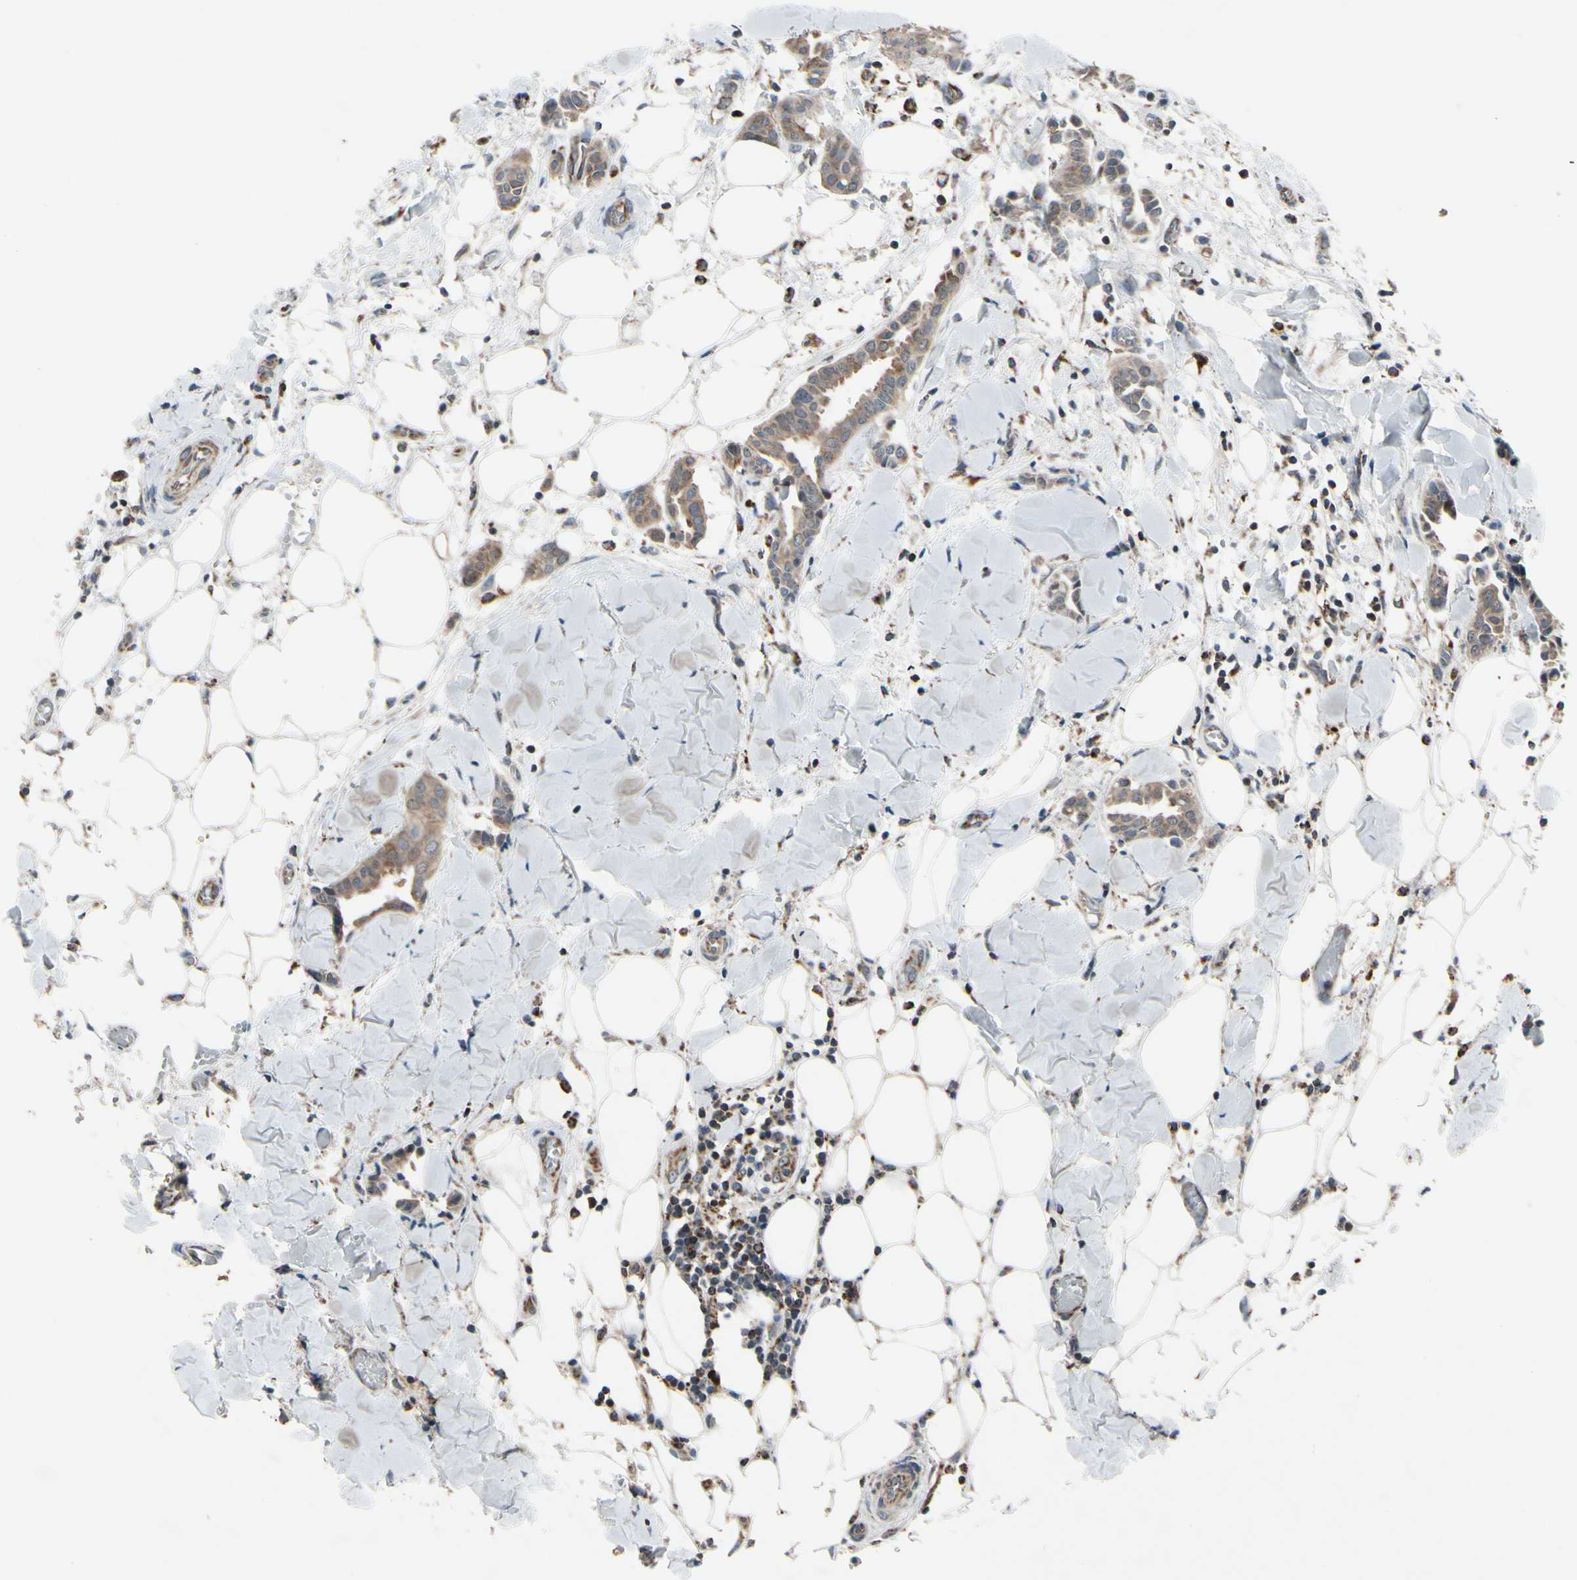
{"staining": {"intensity": "weak", "quantity": ">75%", "location": "cytoplasmic/membranous"}, "tissue": "head and neck cancer", "cell_type": "Tumor cells", "image_type": "cancer", "snomed": [{"axis": "morphology", "description": "Adenocarcinoma, NOS"}, {"axis": "topography", "description": "Salivary gland"}, {"axis": "topography", "description": "Head-Neck"}], "caption": "A histopathology image of human head and neck adenocarcinoma stained for a protein shows weak cytoplasmic/membranous brown staining in tumor cells.", "gene": "CPT1A", "patient": {"sex": "female", "age": 59}}